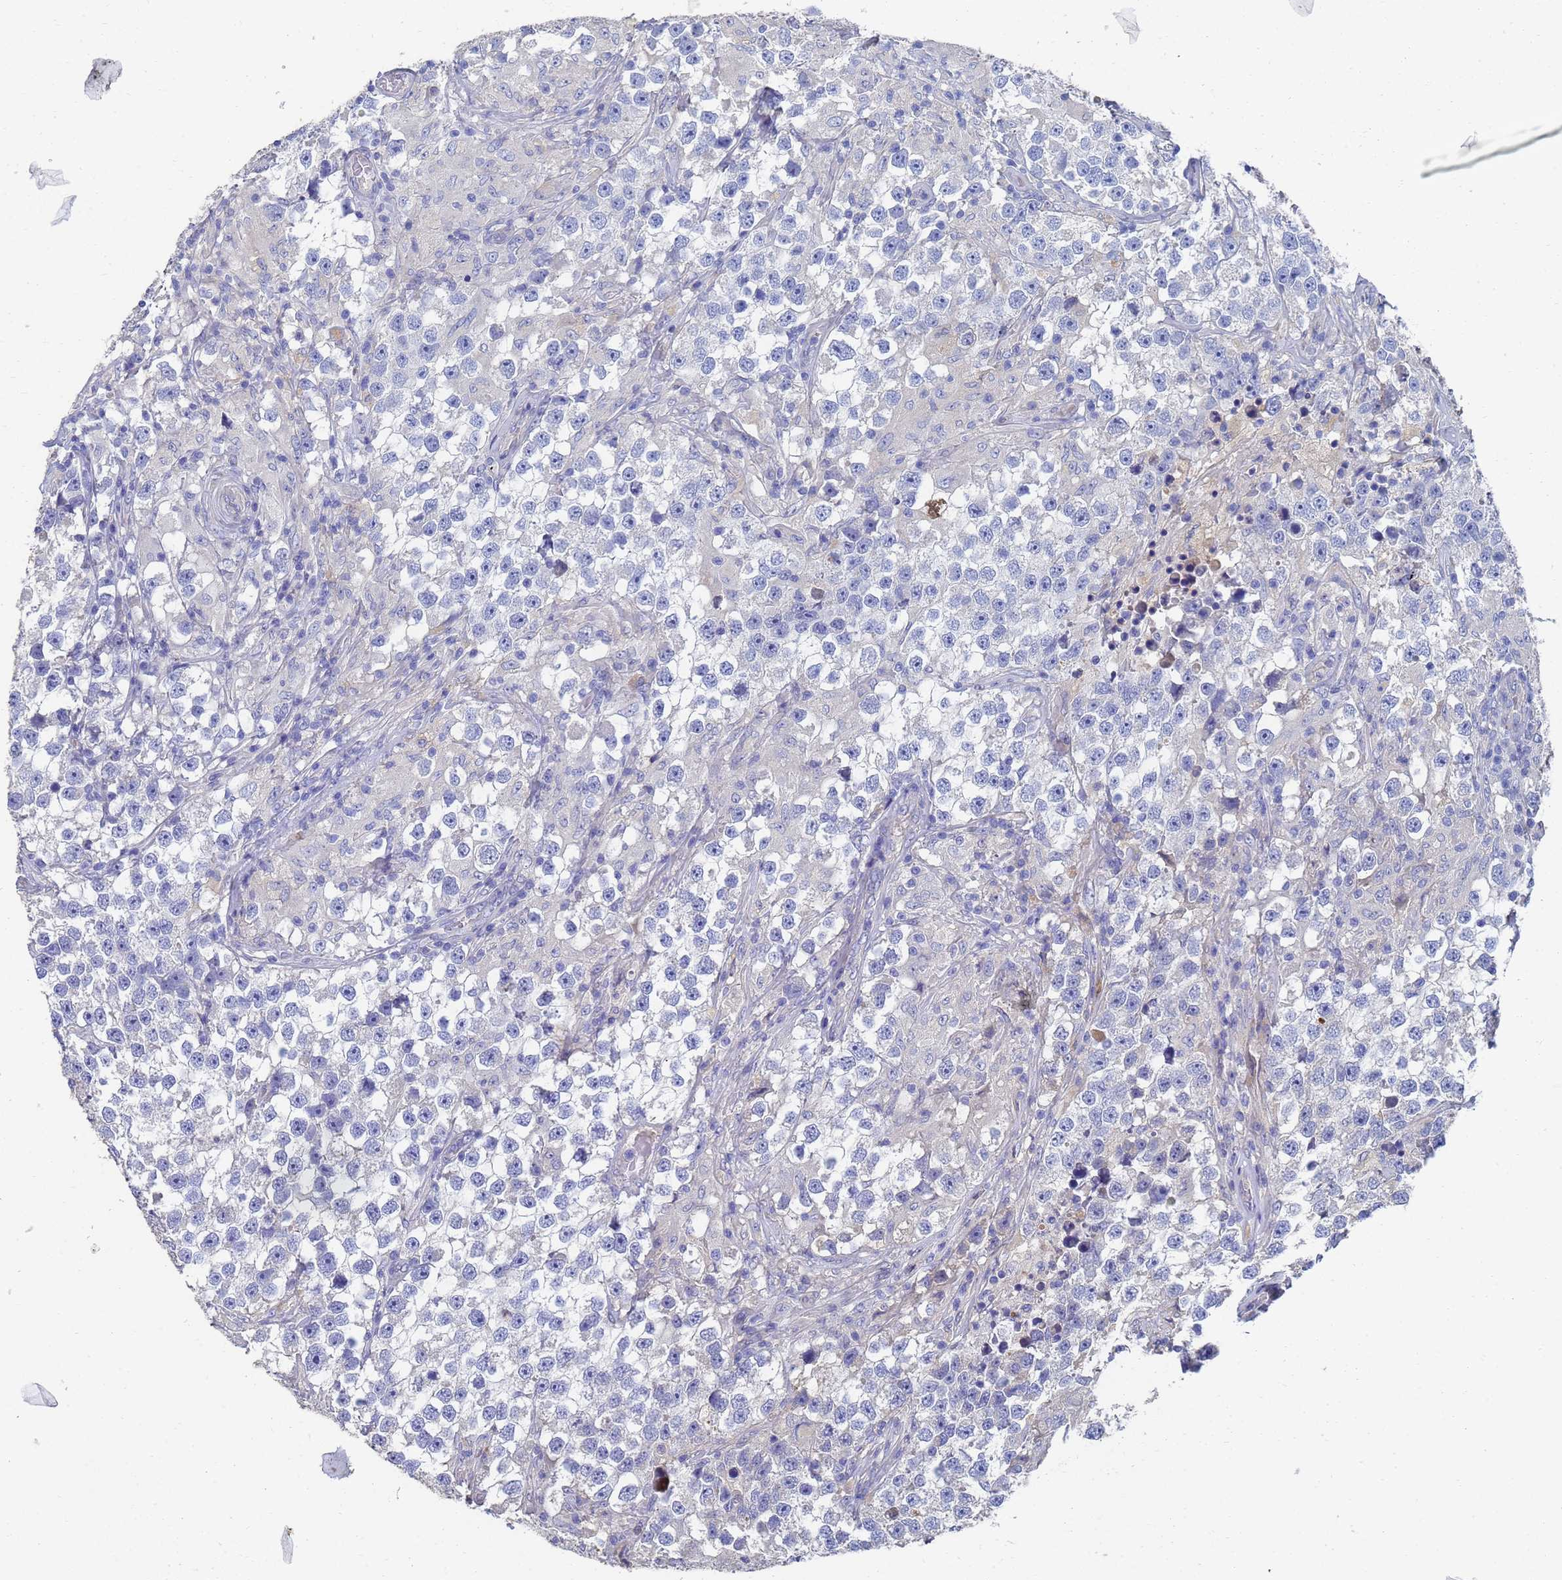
{"staining": {"intensity": "negative", "quantity": "none", "location": "none"}, "tissue": "testis cancer", "cell_type": "Tumor cells", "image_type": "cancer", "snomed": [{"axis": "morphology", "description": "Seminoma, NOS"}, {"axis": "topography", "description": "Testis"}], "caption": "Immunohistochemical staining of testis cancer (seminoma) demonstrates no significant positivity in tumor cells. The staining is performed using DAB brown chromogen with nuclei counter-stained in using hematoxylin.", "gene": "LBX2", "patient": {"sex": "male", "age": 46}}